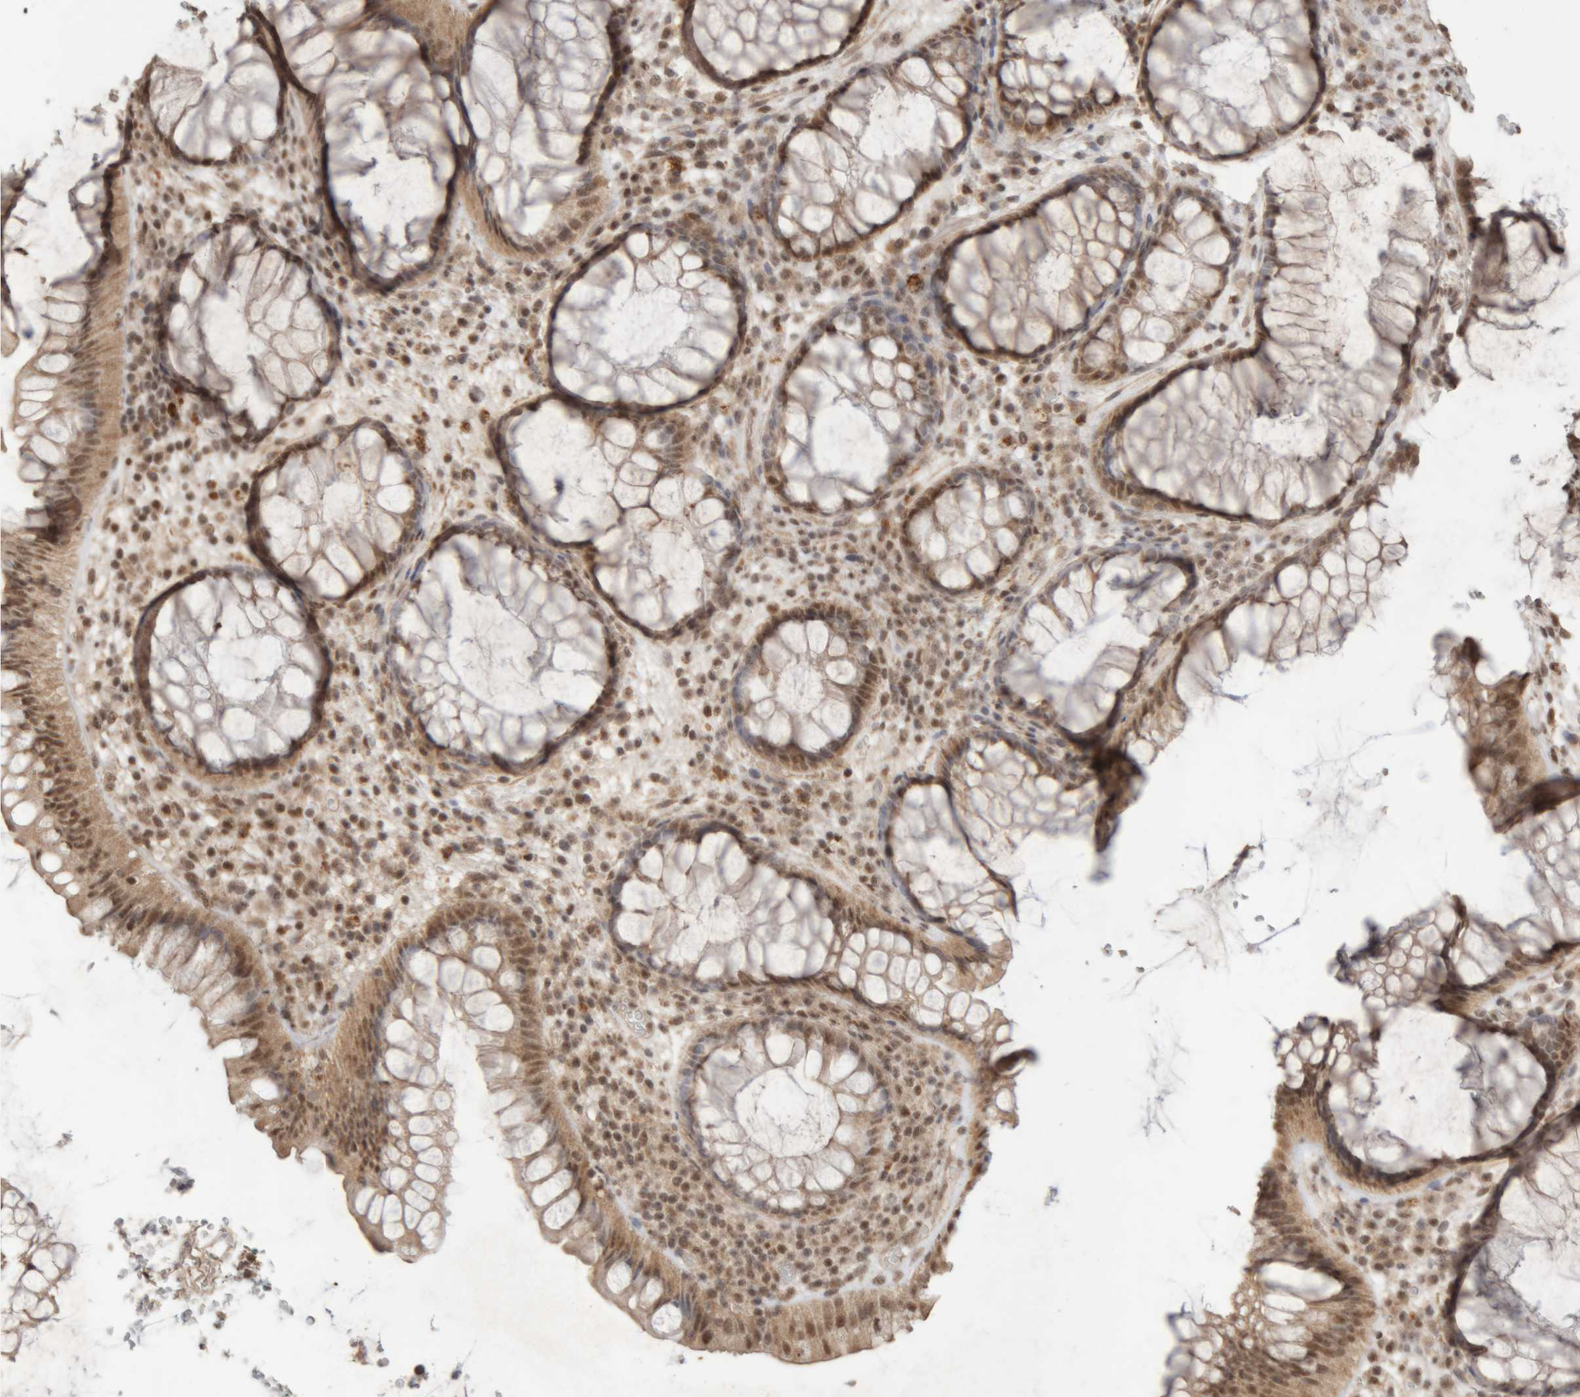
{"staining": {"intensity": "moderate", "quantity": ">75%", "location": "cytoplasmic/membranous,nuclear"}, "tissue": "rectum", "cell_type": "Glandular cells", "image_type": "normal", "snomed": [{"axis": "morphology", "description": "Normal tissue, NOS"}, {"axis": "topography", "description": "Rectum"}], "caption": "Immunohistochemical staining of benign human rectum reveals moderate cytoplasmic/membranous,nuclear protein staining in approximately >75% of glandular cells. Using DAB (3,3'-diaminobenzidine) (brown) and hematoxylin (blue) stains, captured at high magnification using brightfield microscopy.", "gene": "KEAP1", "patient": {"sex": "male", "age": 51}}